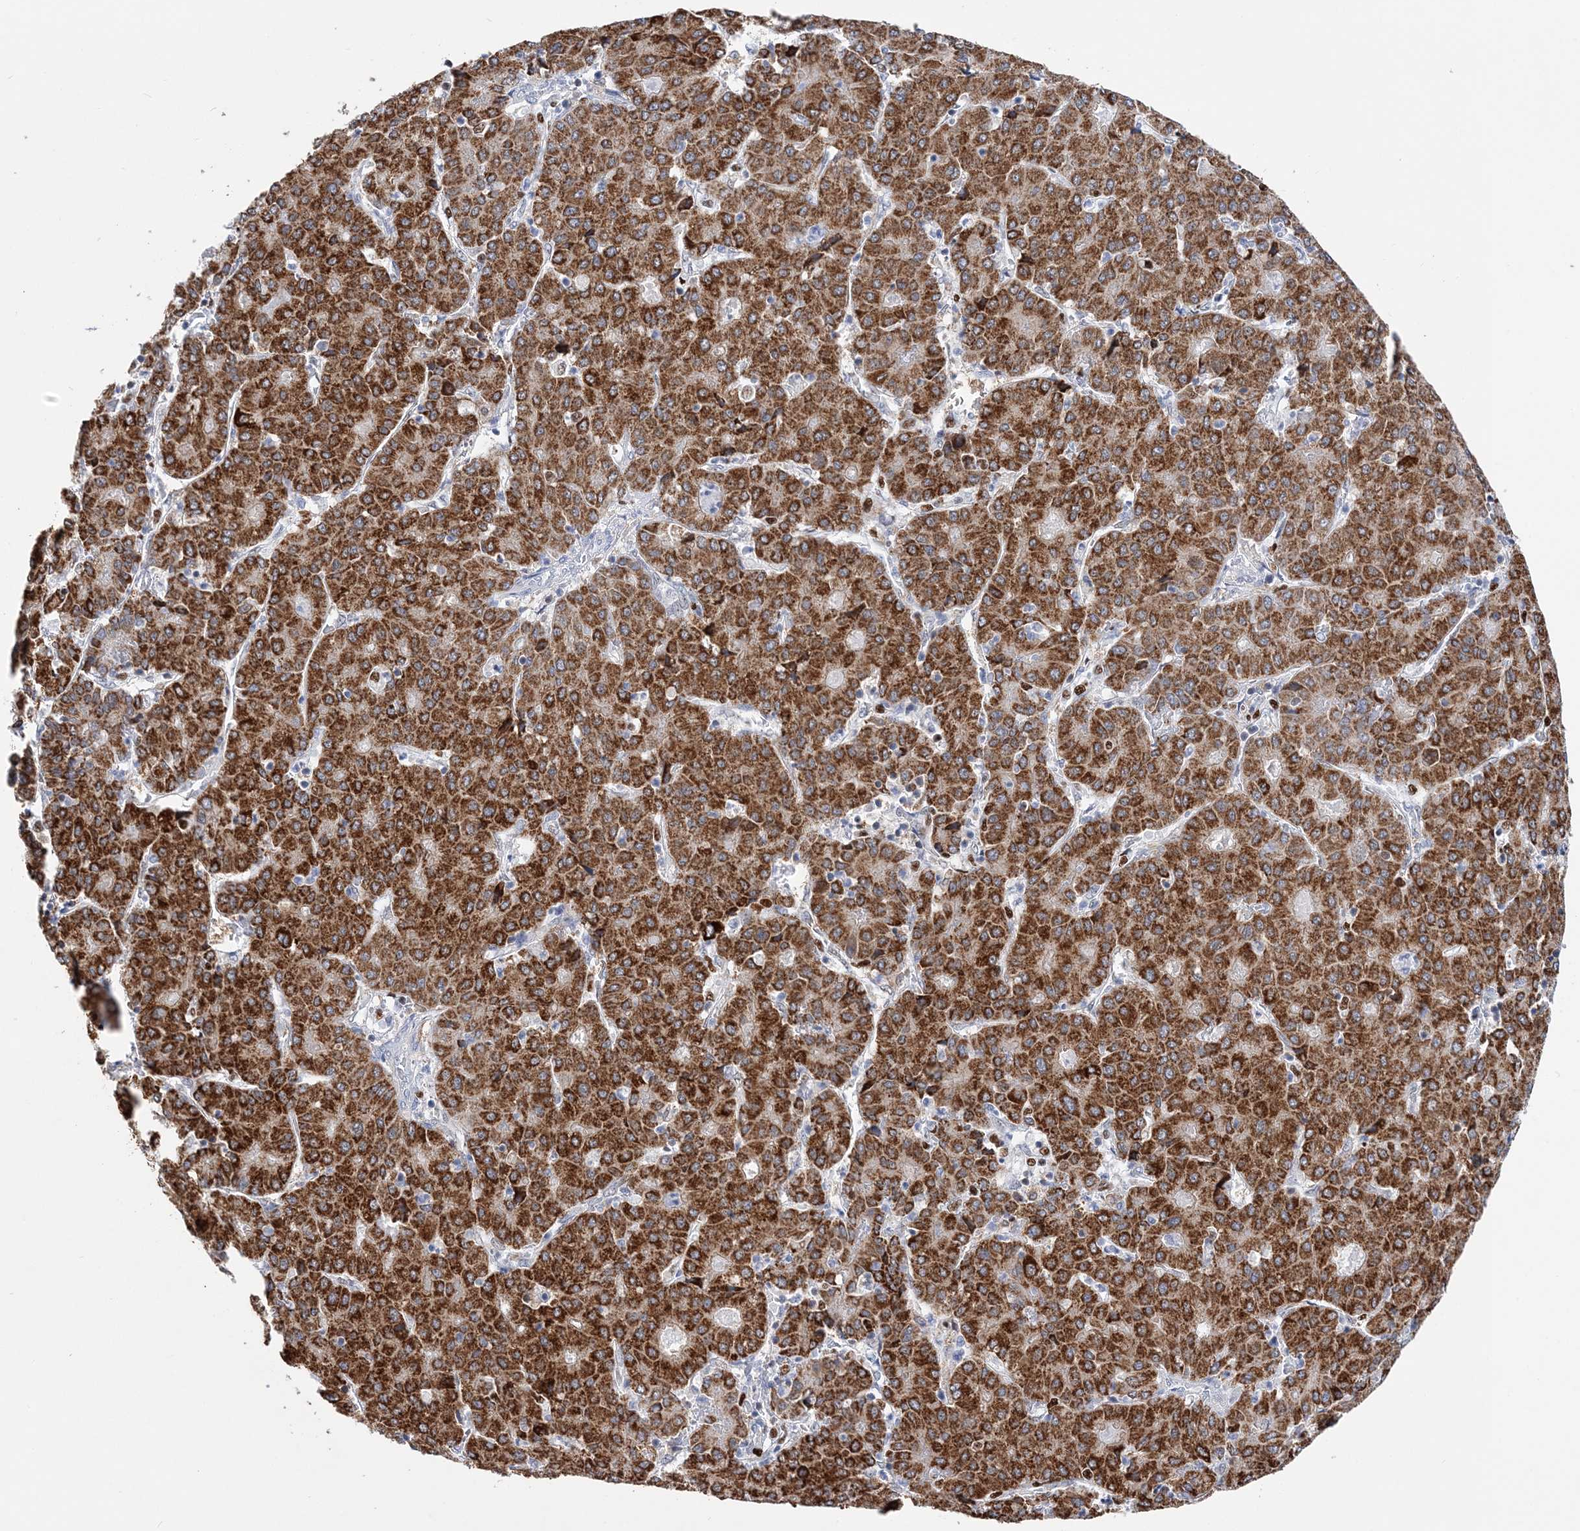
{"staining": {"intensity": "strong", "quantity": ">75%", "location": "cytoplasmic/membranous"}, "tissue": "liver cancer", "cell_type": "Tumor cells", "image_type": "cancer", "snomed": [{"axis": "morphology", "description": "Carcinoma, Hepatocellular, NOS"}, {"axis": "topography", "description": "Liver"}], "caption": "DAB (3,3'-diaminobenzidine) immunohistochemical staining of human liver cancer reveals strong cytoplasmic/membranous protein positivity in approximately >75% of tumor cells.", "gene": "NIT2", "patient": {"sex": "male", "age": 65}}